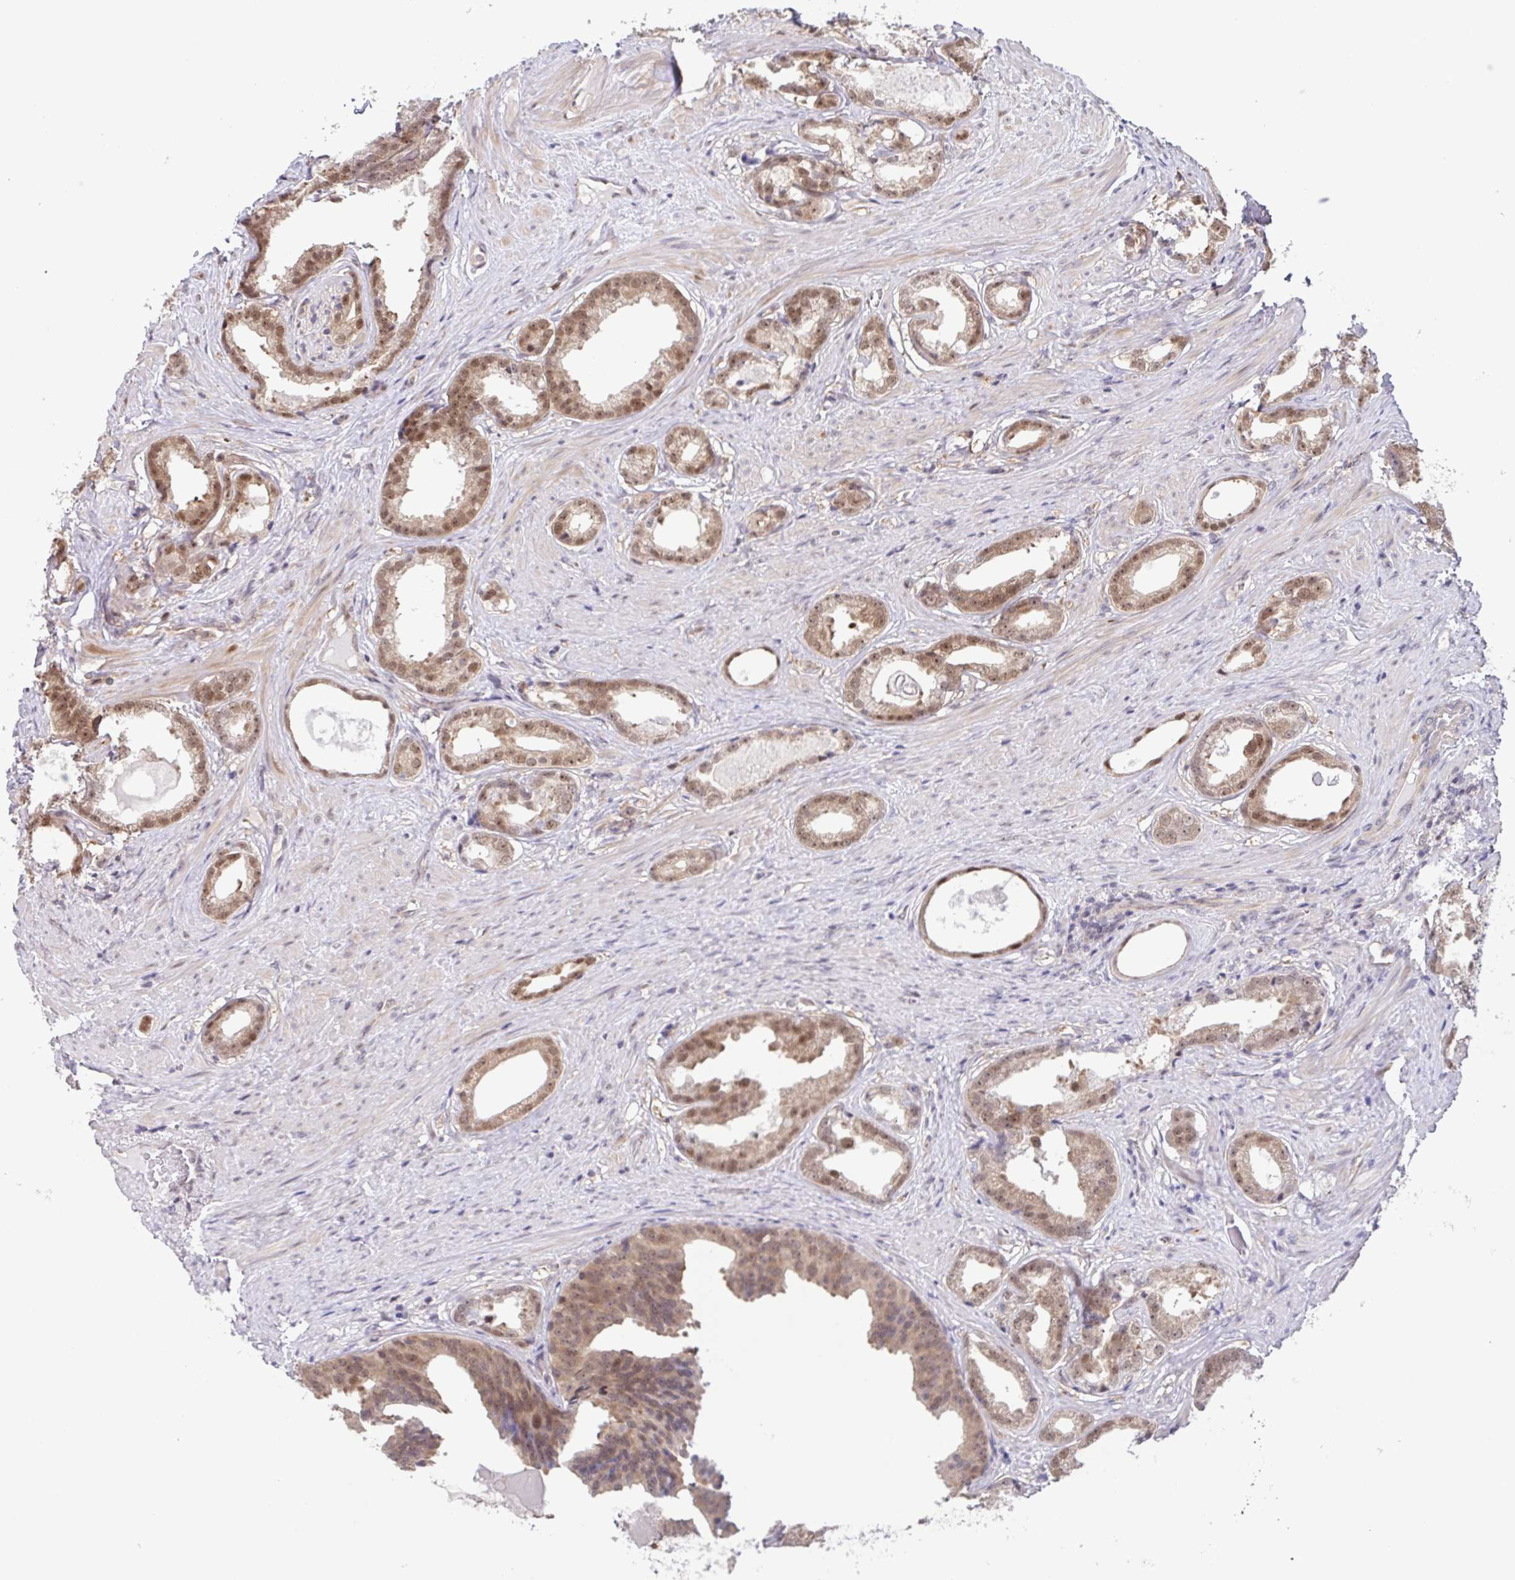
{"staining": {"intensity": "moderate", "quantity": ">75%", "location": "cytoplasmic/membranous,nuclear"}, "tissue": "prostate cancer", "cell_type": "Tumor cells", "image_type": "cancer", "snomed": [{"axis": "morphology", "description": "Adenocarcinoma, Low grade"}, {"axis": "topography", "description": "Prostate"}], "caption": "This micrograph exhibits prostate low-grade adenocarcinoma stained with immunohistochemistry (IHC) to label a protein in brown. The cytoplasmic/membranous and nuclear of tumor cells show moderate positivity for the protein. Nuclei are counter-stained blue.", "gene": "DNAJB1", "patient": {"sex": "male", "age": 65}}